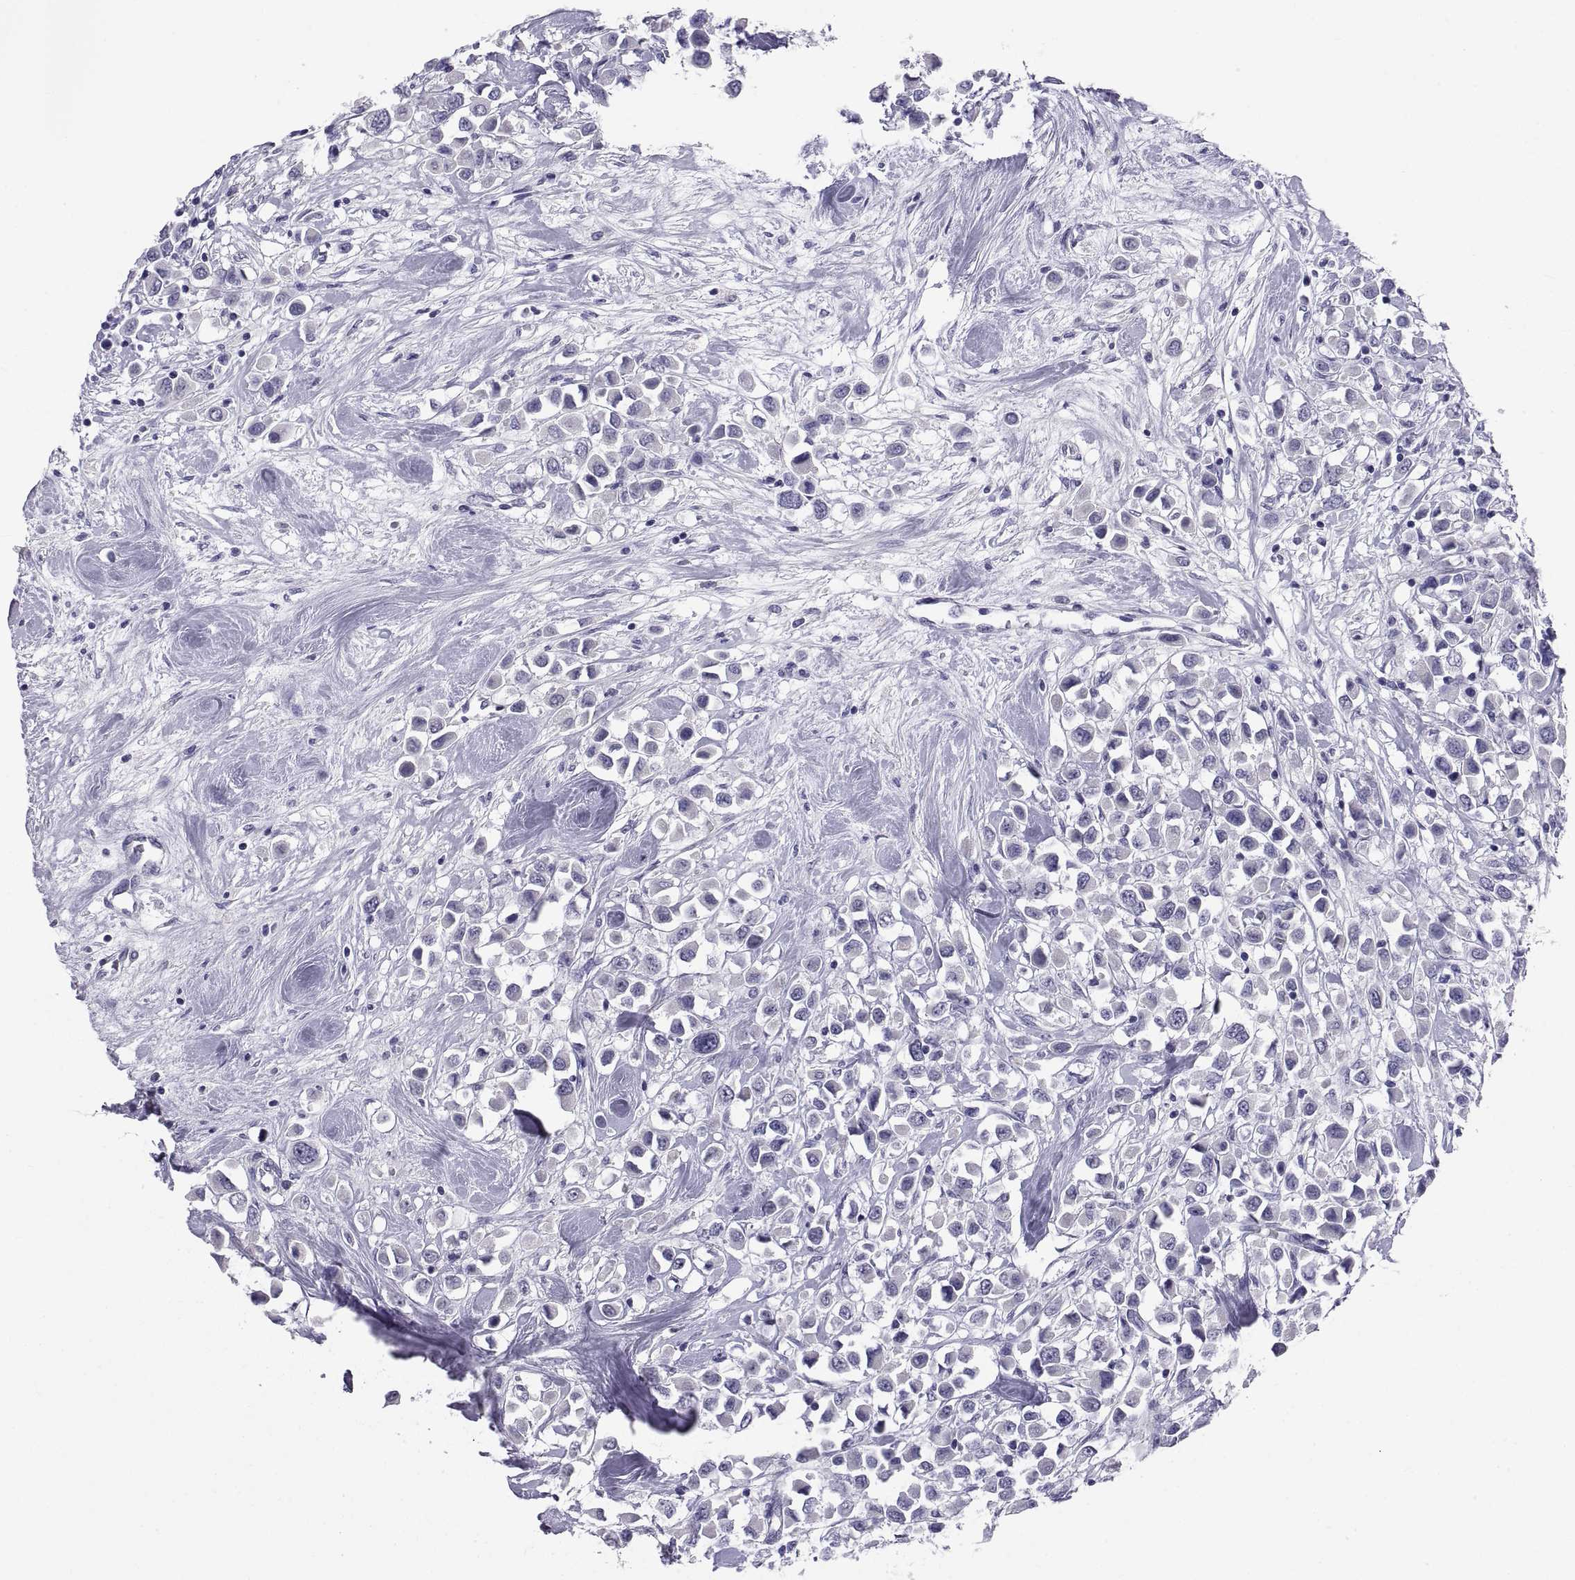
{"staining": {"intensity": "negative", "quantity": "none", "location": "none"}, "tissue": "breast cancer", "cell_type": "Tumor cells", "image_type": "cancer", "snomed": [{"axis": "morphology", "description": "Duct carcinoma"}, {"axis": "topography", "description": "Breast"}], "caption": "Tumor cells are negative for brown protein staining in breast intraductal carcinoma. Brightfield microscopy of immunohistochemistry (IHC) stained with DAB (brown) and hematoxylin (blue), captured at high magnification.", "gene": "TEX13A", "patient": {"sex": "female", "age": 61}}